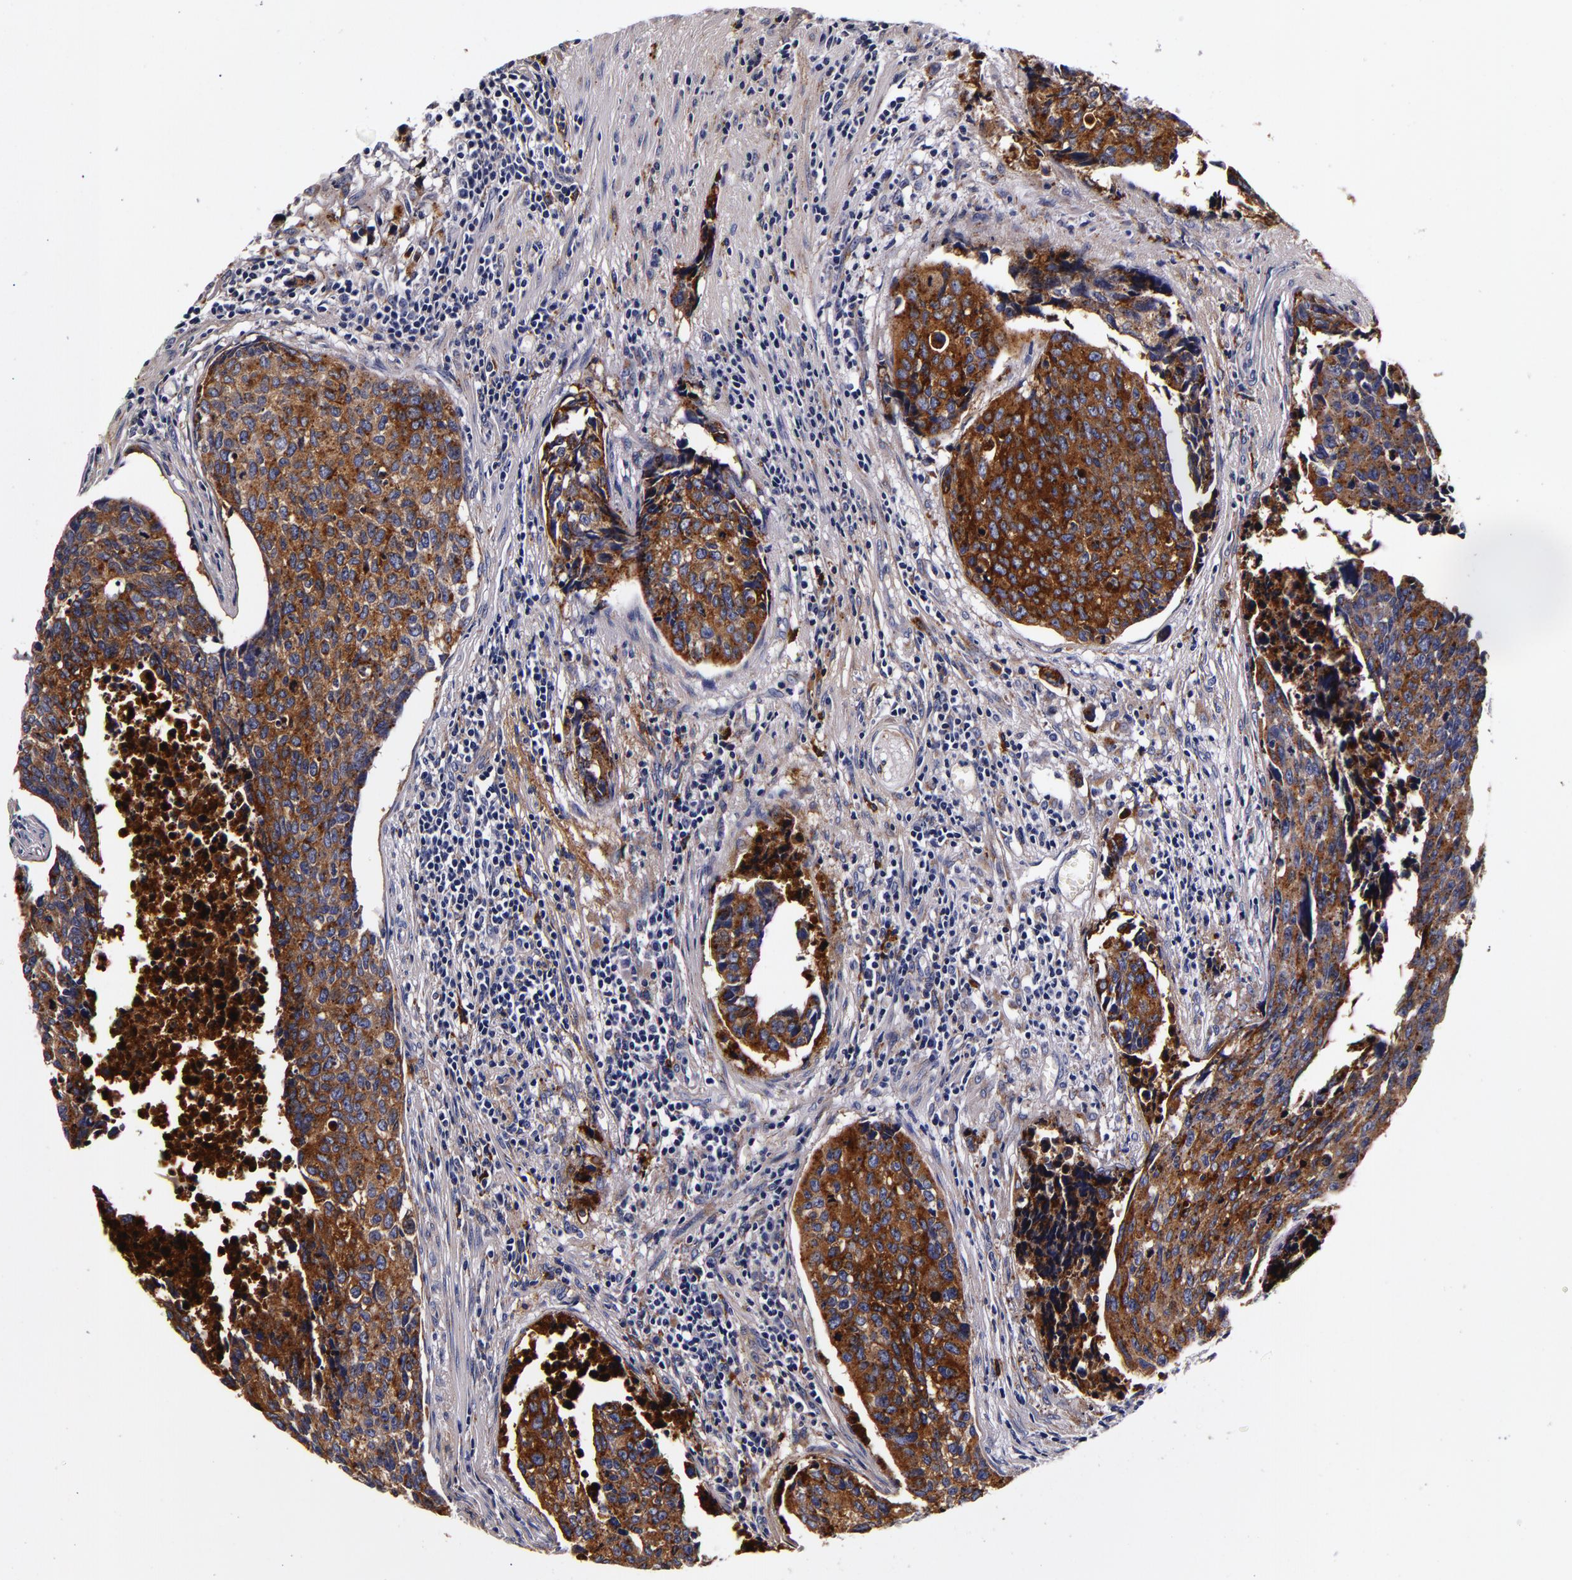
{"staining": {"intensity": "moderate", "quantity": ">75%", "location": "cytoplasmic/membranous"}, "tissue": "urothelial cancer", "cell_type": "Tumor cells", "image_type": "cancer", "snomed": [{"axis": "morphology", "description": "Urothelial carcinoma, High grade"}, {"axis": "topography", "description": "Urinary bladder"}], "caption": "This micrograph shows IHC staining of human urothelial cancer, with medium moderate cytoplasmic/membranous expression in approximately >75% of tumor cells.", "gene": "LGALS3BP", "patient": {"sex": "male", "age": 81}}